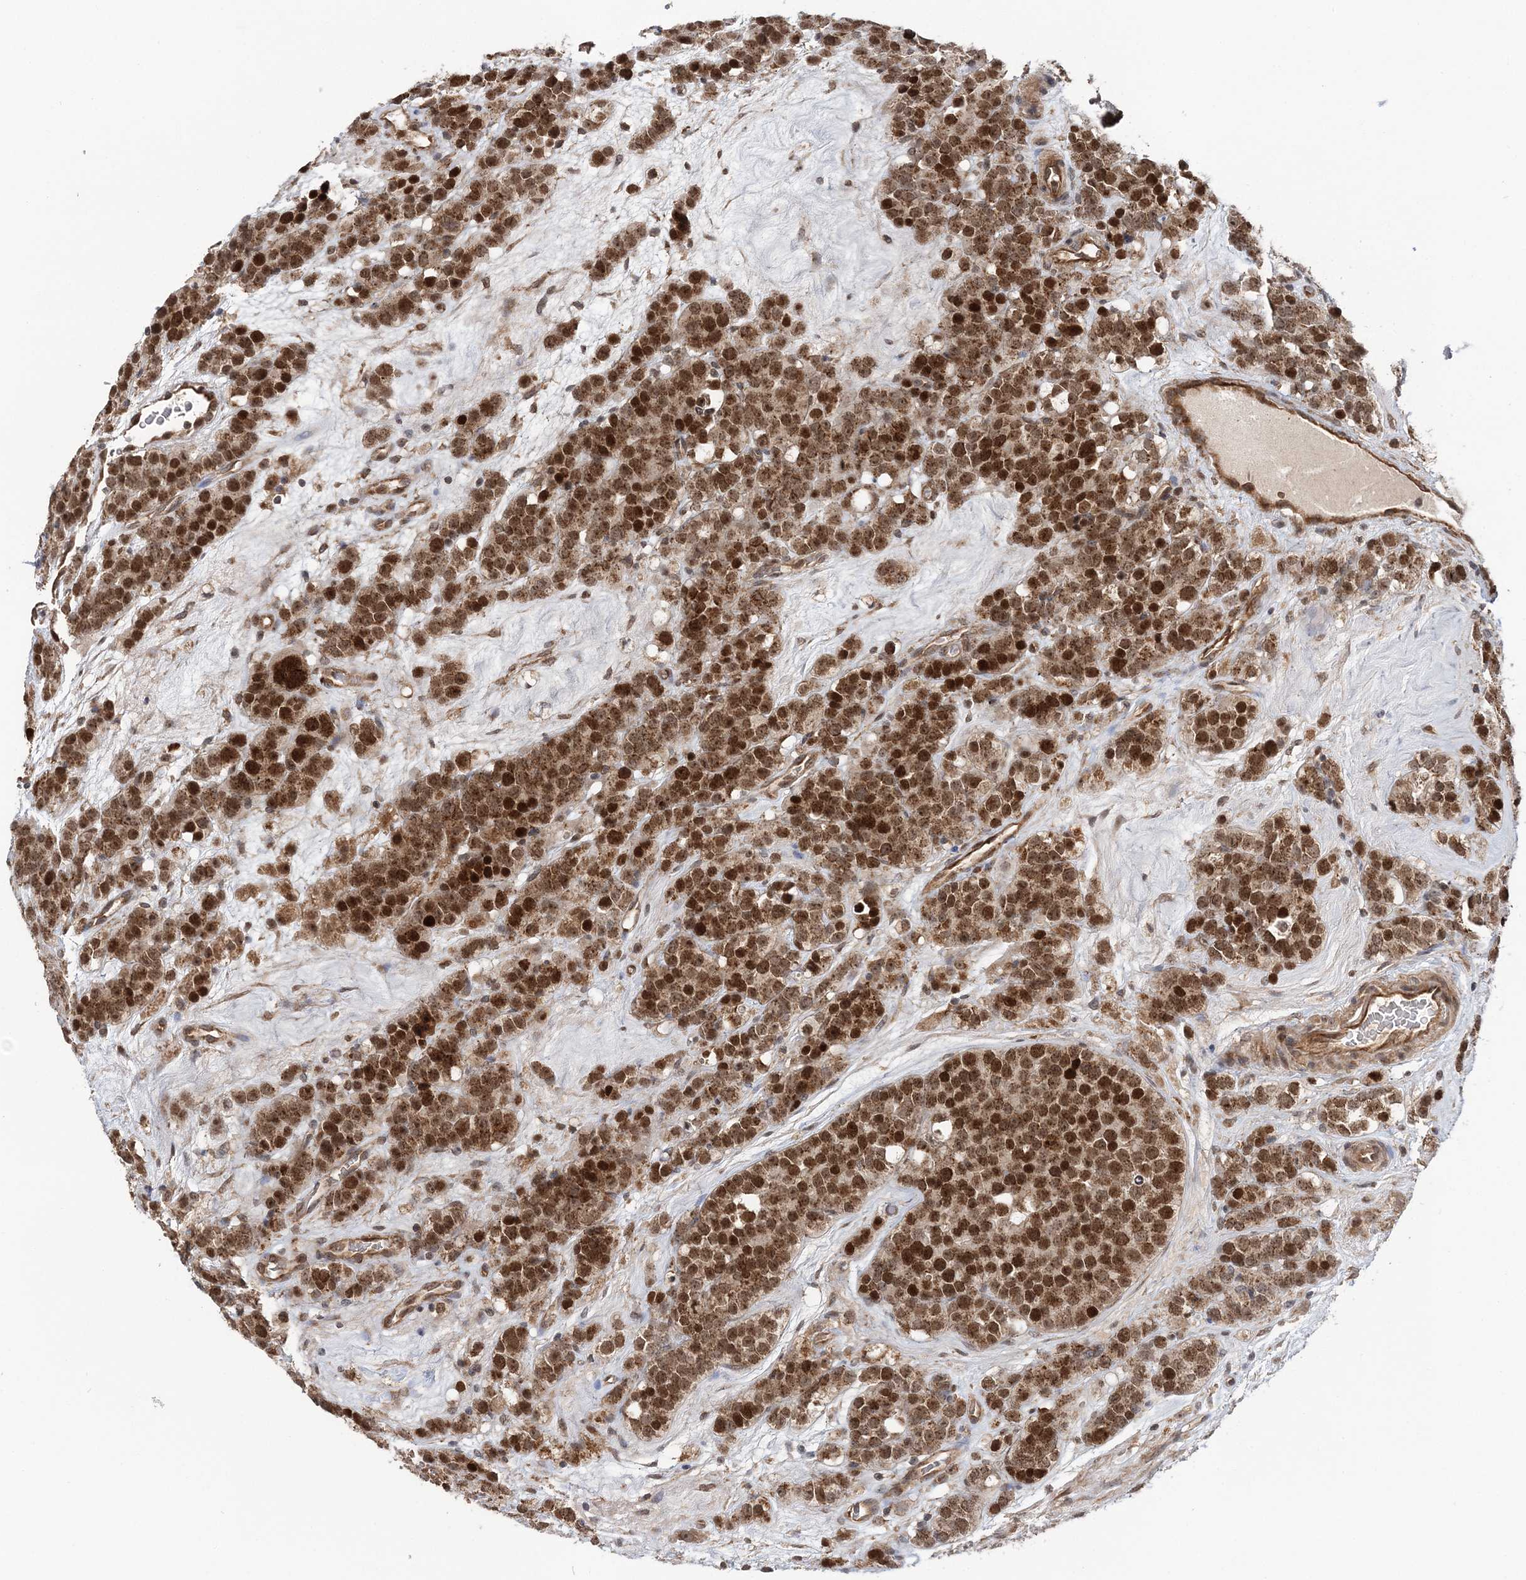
{"staining": {"intensity": "strong", "quantity": ">75%", "location": "cytoplasmic/membranous,nuclear"}, "tissue": "testis cancer", "cell_type": "Tumor cells", "image_type": "cancer", "snomed": [{"axis": "morphology", "description": "Seminoma, NOS"}, {"axis": "topography", "description": "Testis"}], "caption": "A brown stain shows strong cytoplasmic/membranous and nuclear positivity of a protein in human seminoma (testis) tumor cells.", "gene": "KIF4A", "patient": {"sex": "male", "age": 71}}